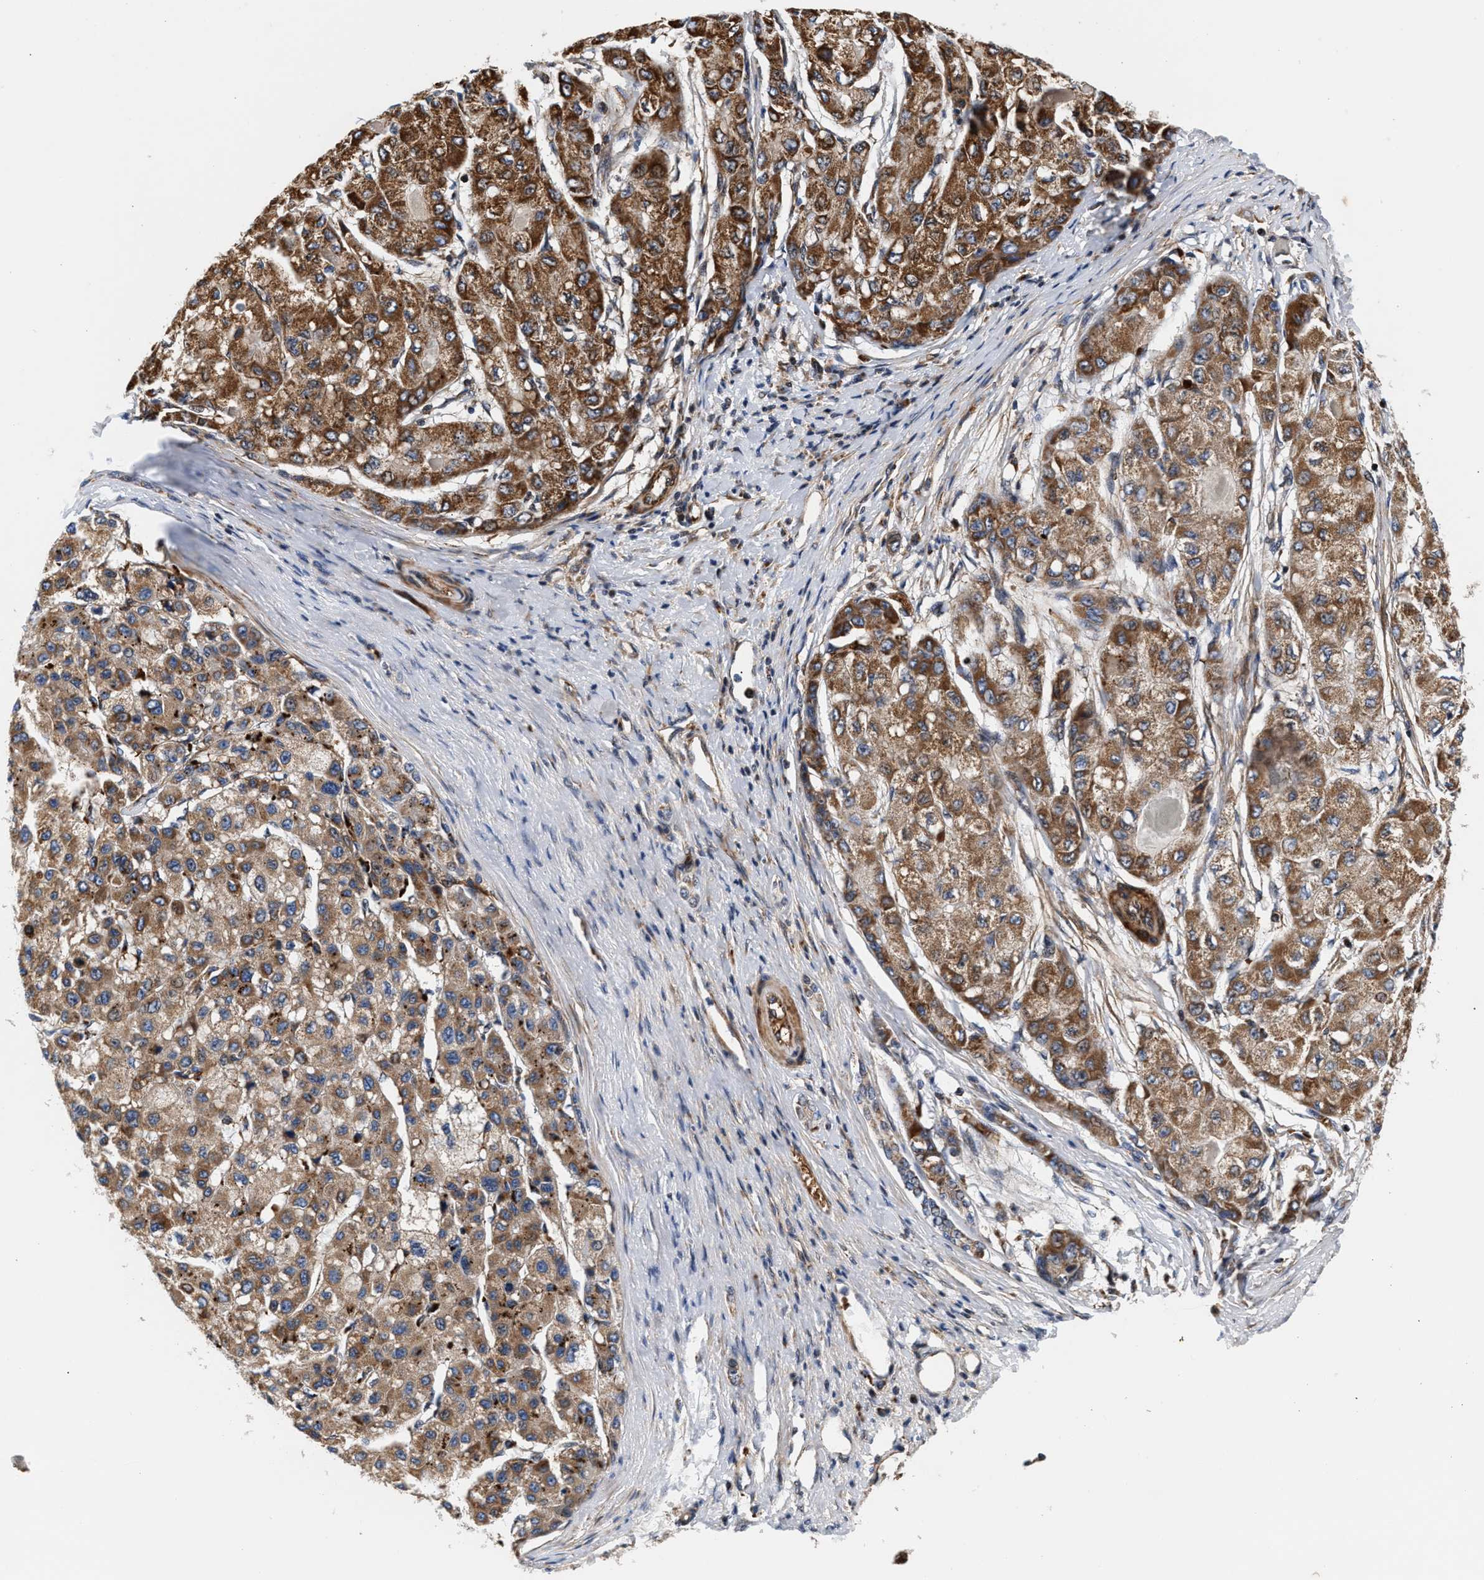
{"staining": {"intensity": "moderate", "quantity": ">75%", "location": "cytoplasmic/membranous"}, "tissue": "liver cancer", "cell_type": "Tumor cells", "image_type": "cancer", "snomed": [{"axis": "morphology", "description": "Carcinoma, Hepatocellular, NOS"}, {"axis": "topography", "description": "Liver"}], "caption": "A brown stain shows moderate cytoplasmic/membranous staining of a protein in liver cancer tumor cells.", "gene": "SGK1", "patient": {"sex": "male", "age": 80}}